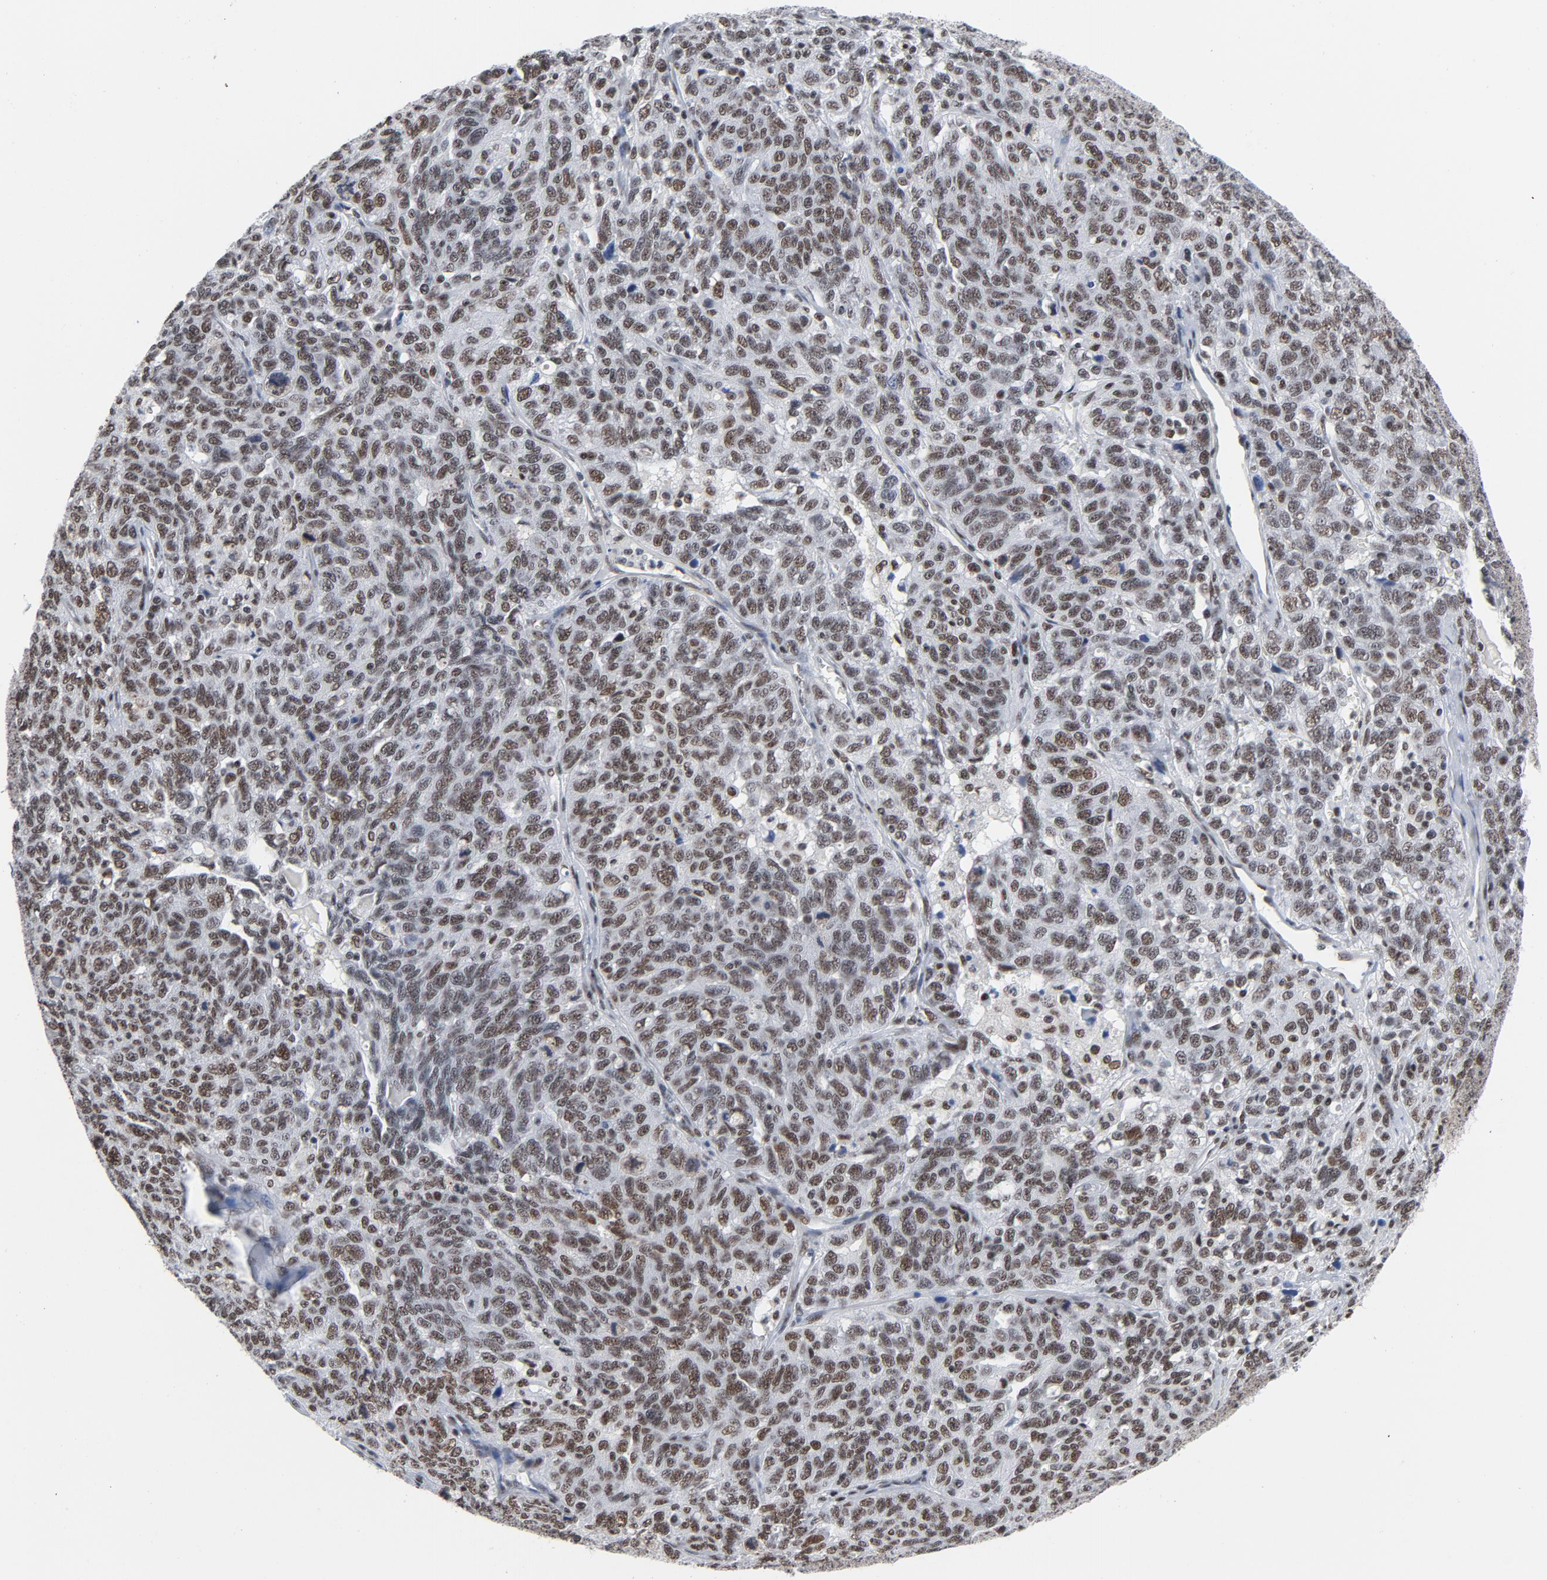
{"staining": {"intensity": "moderate", "quantity": ">75%", "location": "nuclear"}, "tissue": "ovarian cancer", "cell_type": "Tumor cells", "image_type": "cancer", "snomed": [{"axis": "morphology", "description": "Cystadenocarcinoma, serous, NOS"}, {"axis": "topography", "description": "Ovary"}], "caption": "Ovarian cancer (serous cystadenocarcinoma) tissue reveals moderate nuclear staining in approximately >75% of tumor cells, visualized by immunohistochemistry.", "gene": "CSTF2", "patient": {"sex": "female", "age": 71}}